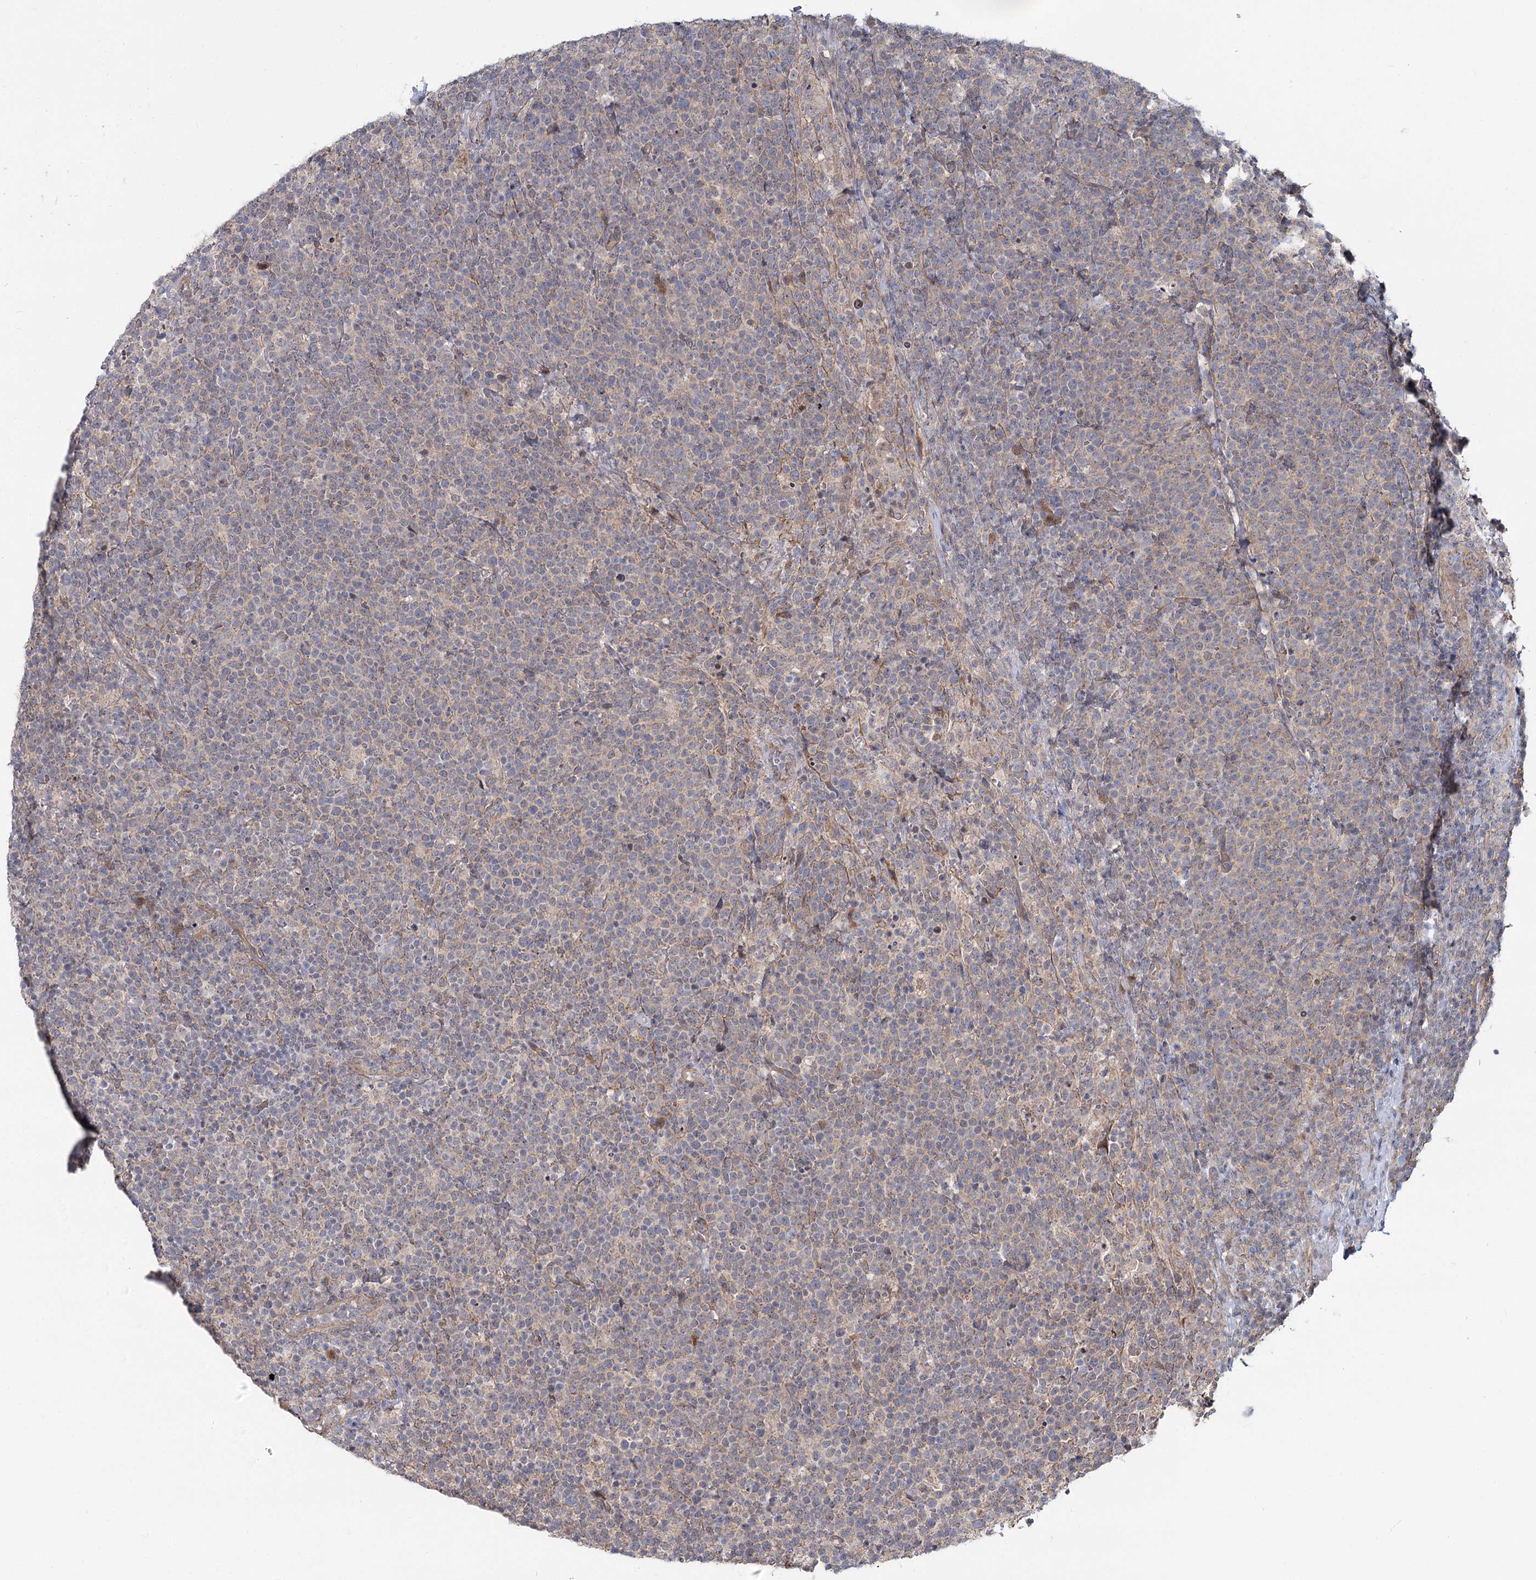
{"staining": {"intensity": "negative", "quantity": "none", "location": "none"}, "tissue": "lymphoma", "cell_type": "Tumor cells", "image_type": "cancer", "snomed": [{"axis": "morphology", "description": "Malignant lymphoma, non-Hodgkin's type, High grade"}, {"axis": "topography", "description": "Lymph node"}], "caption": "This image is of lymphoma stained with IHC to label a protein in brown with the nuclei are counter-stained blue. There is no positivity in tumor cells.", "gene": "TBC1D9B", "patient": {"sex": "male", "age": 61}}